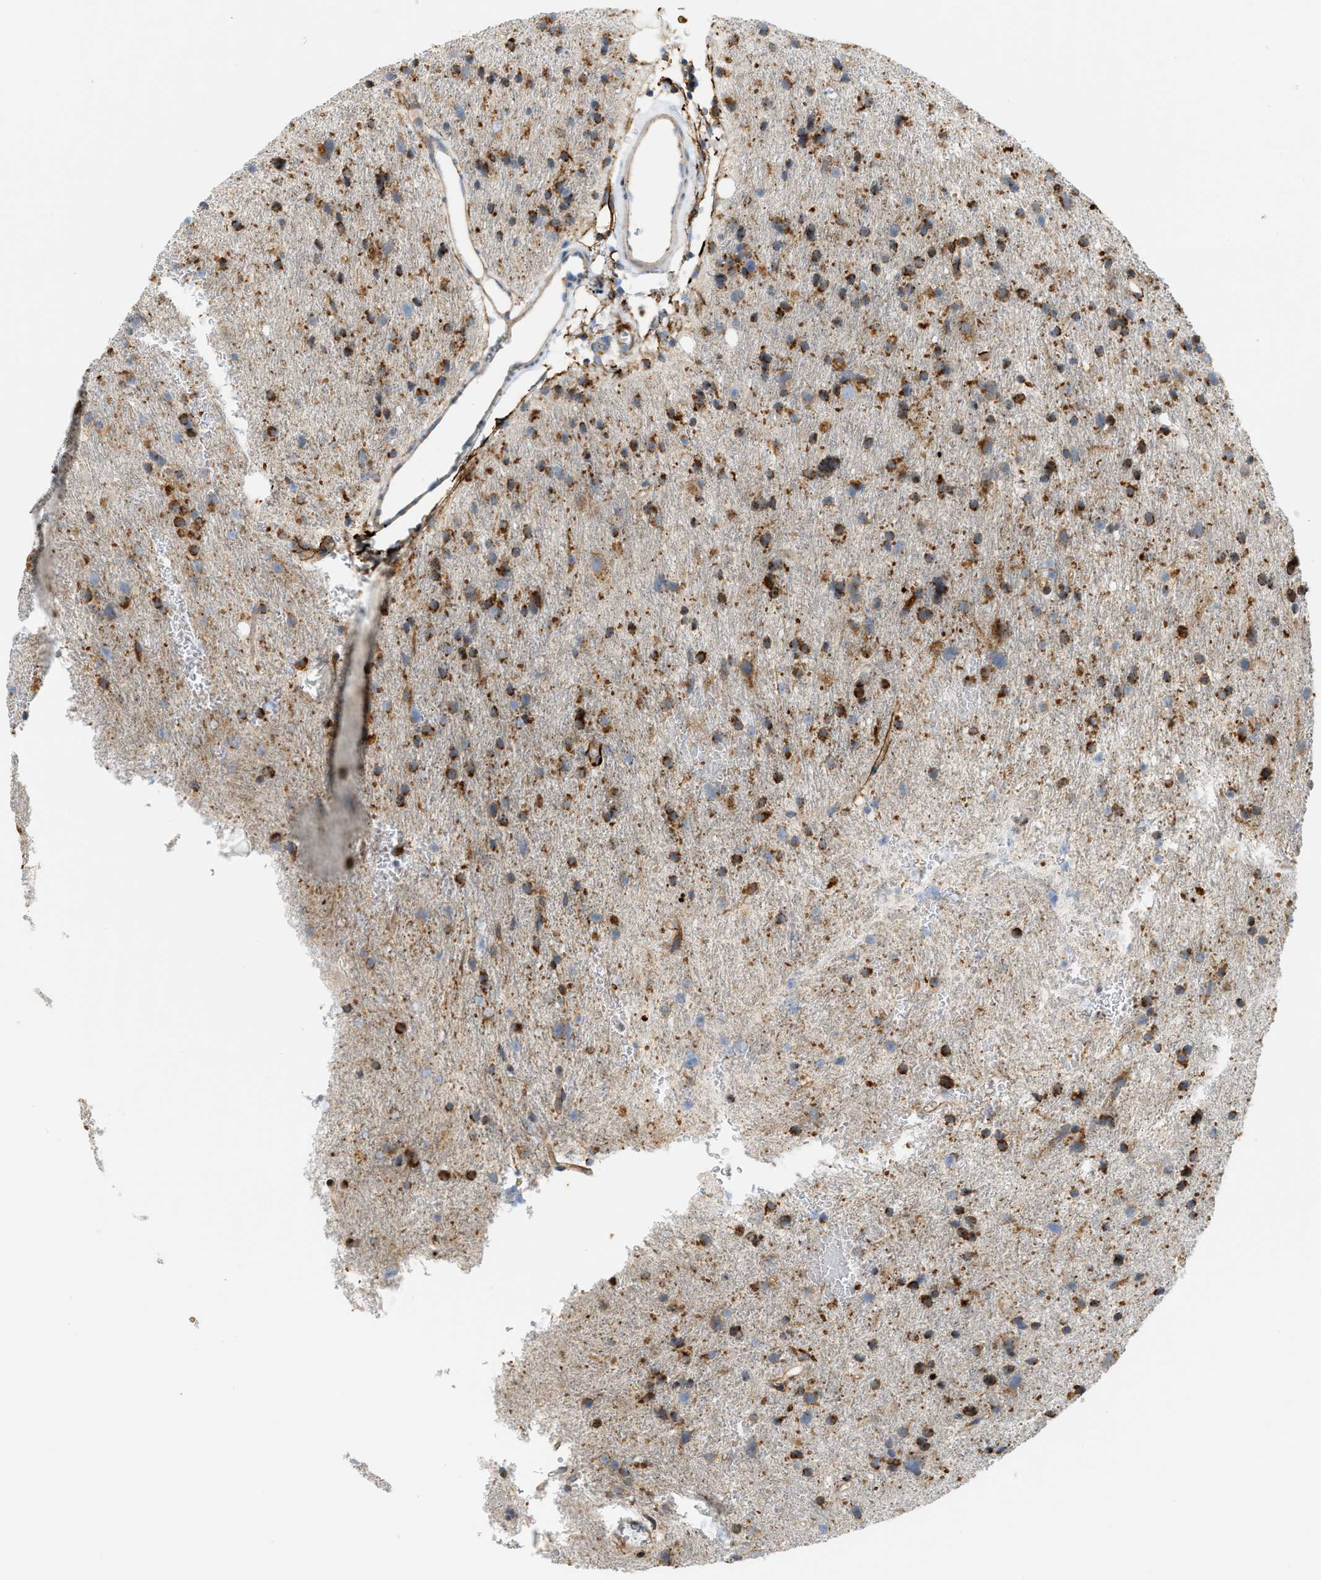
{"staining": {"intensity": "moderate", "quantity": ">75%", "location": "cytoplasmic/membranous"}, "tissue": "glioma", "cell_type": "Tumor cells", "image_type": "cancer", "snomed": [{"axis": "morphology", "description": "Glioma, malignant, Low grade"}, {"axis": "topography", "description": "Brain"}], "caption": "This histopathology image reveals low-grade glioma (malignant) stained with immunohistochemistry (IHC) to label a protein in brown. The cytoplasmic/membranous of tumor cells show moderate positivity for the protein. Nuclei are counter-stained blue.", "gene": "LMBRD1", "patient": {"sex": "male", "age": 77}}